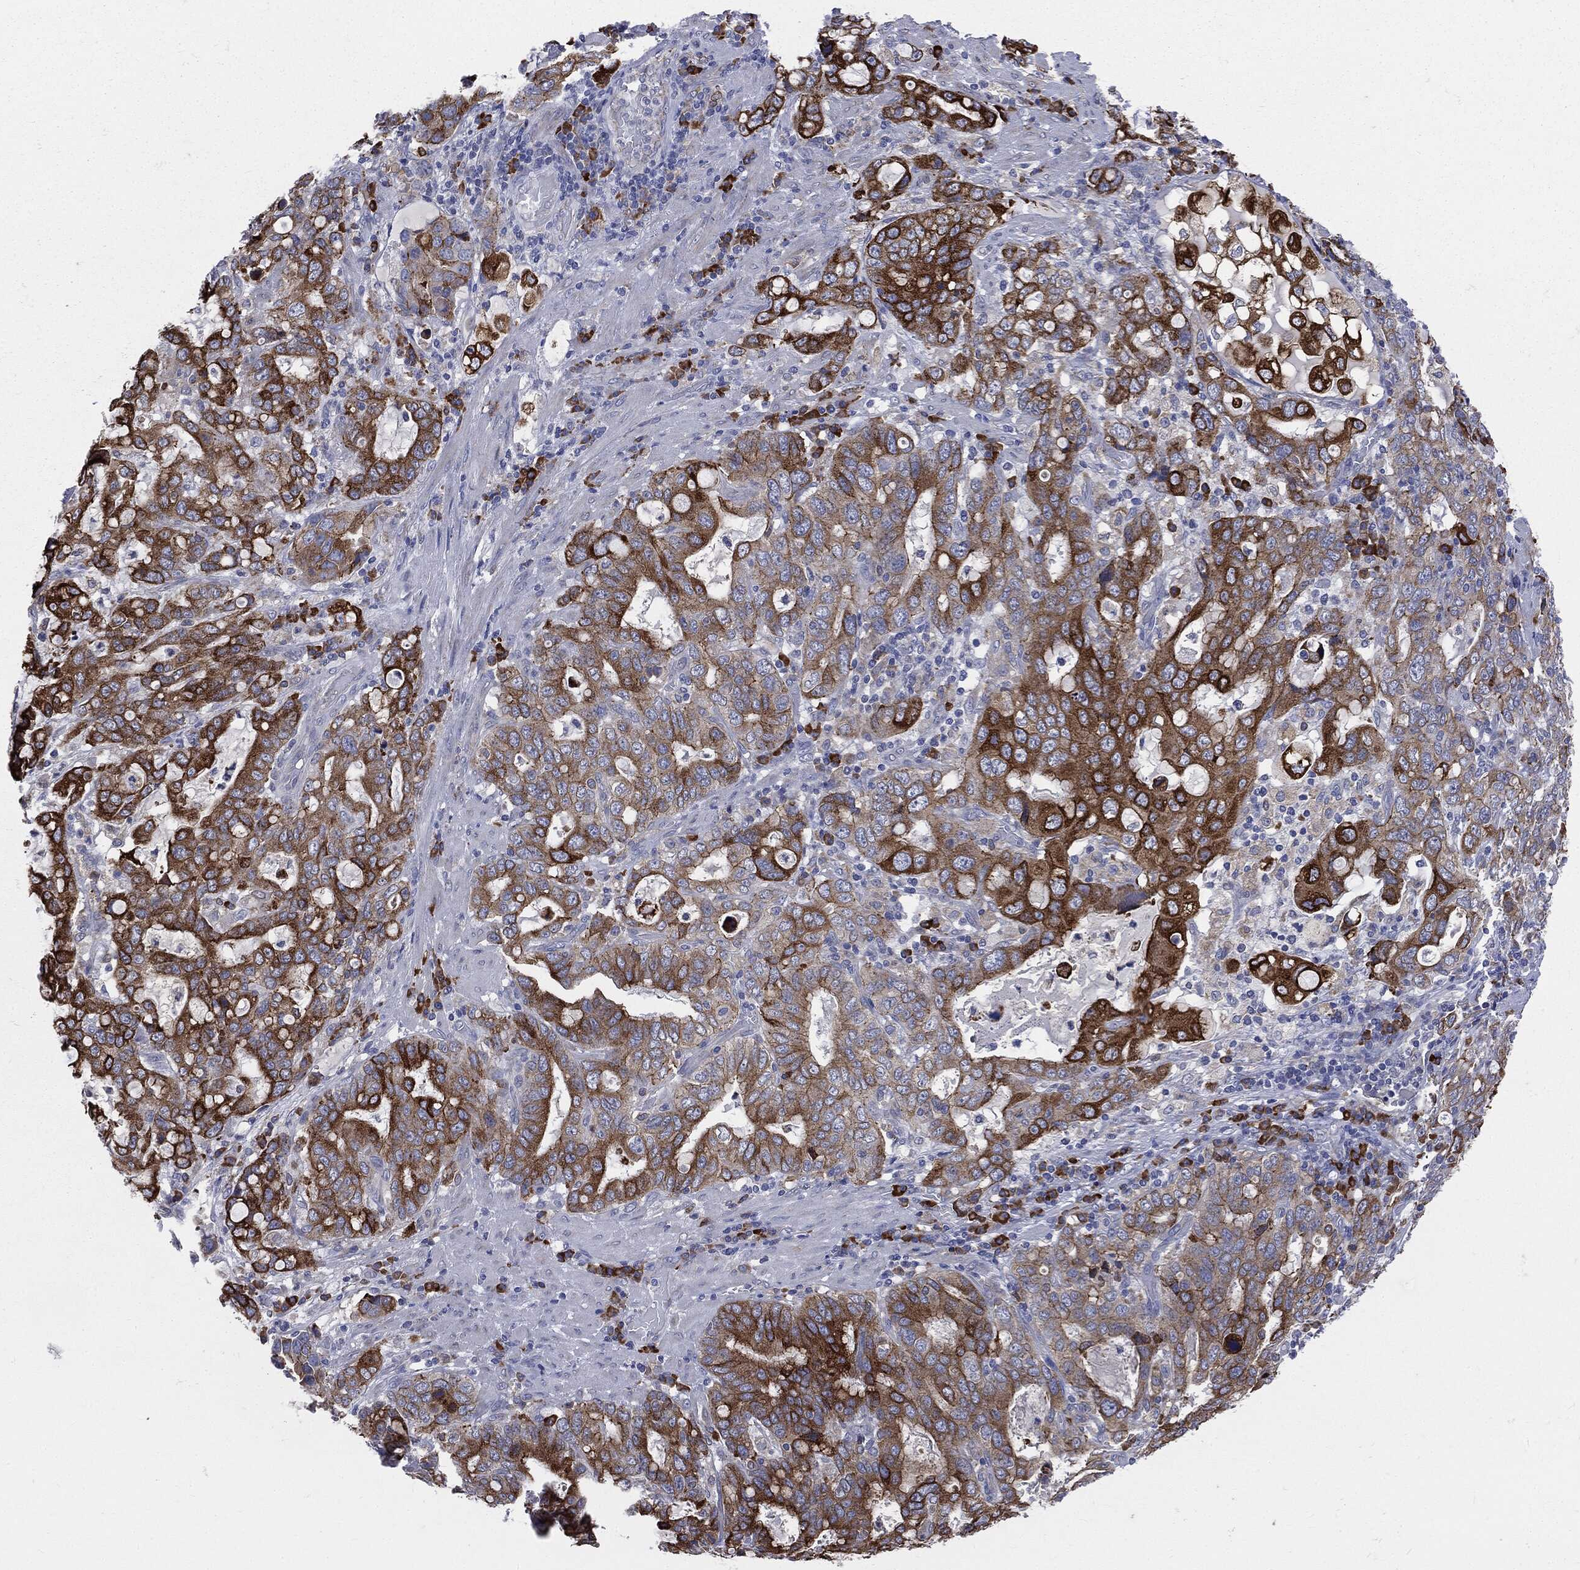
{"staining": {"intensity": "strong", "quantity": ">75%", "location": "cytoplasmic/membranous,nuclear"}, "tissue": "stomach cancer", "cell_type": "Tumor cells", "image_type": "cancer", "snomed": [{"axis": "morphology", "description": "Adenocarcinoma, NOS"}, {"axis": "topography", "description": "Stomach, upper"}, {"axis": "topography", "description": "Stomach"}], "caption": "Strong cytoplasmic/membranous and nuclear staining for a protein is seen in about >75% of tumor cells of stomach cancer using immunohistochemistry (IHC).", "gene": "PTGS2", "patient": {"sex": "male", "age": 62}}